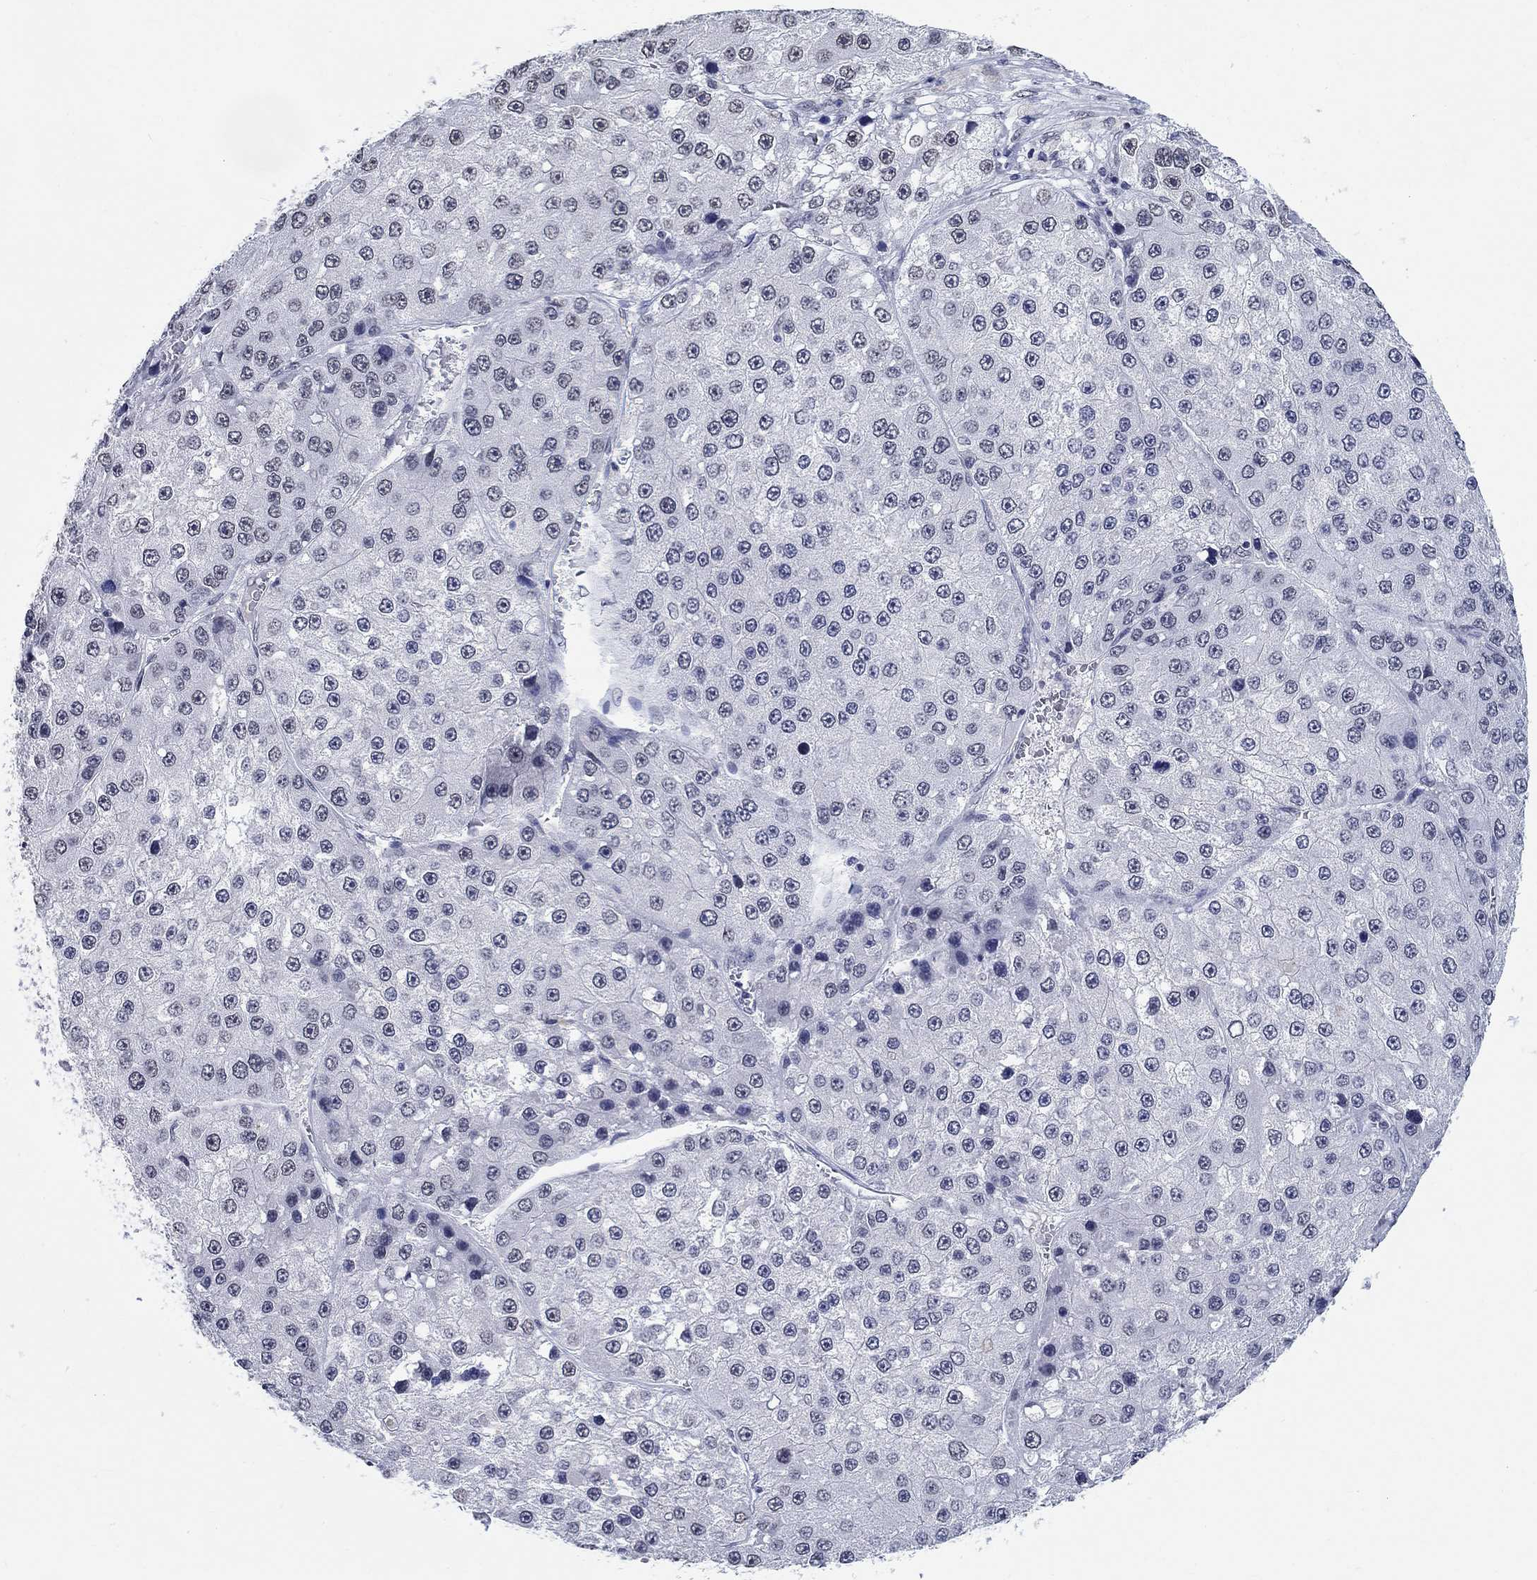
{"staining": {"intensity": "negative", "quantity": "none", "location": "none"}, "tissue": "liver cancer", "cell_type": "Tumor cells", "image_type": "cancer", "snomed": [{"axis": "morphology", "description": "Carcinoma, Hepatocellular, NOS"}, {"axis": "topography", "description": "Liver"}], "caption": "IHC of liver cancer exhibits no staining in tumor cells. Brightfield microscopy of IHC stained with DAB (brown) and hematoxylin (blue), captured at high magnification.", "gene": "ANKS1B", "patient": {"sex": "female", "age": 73}}